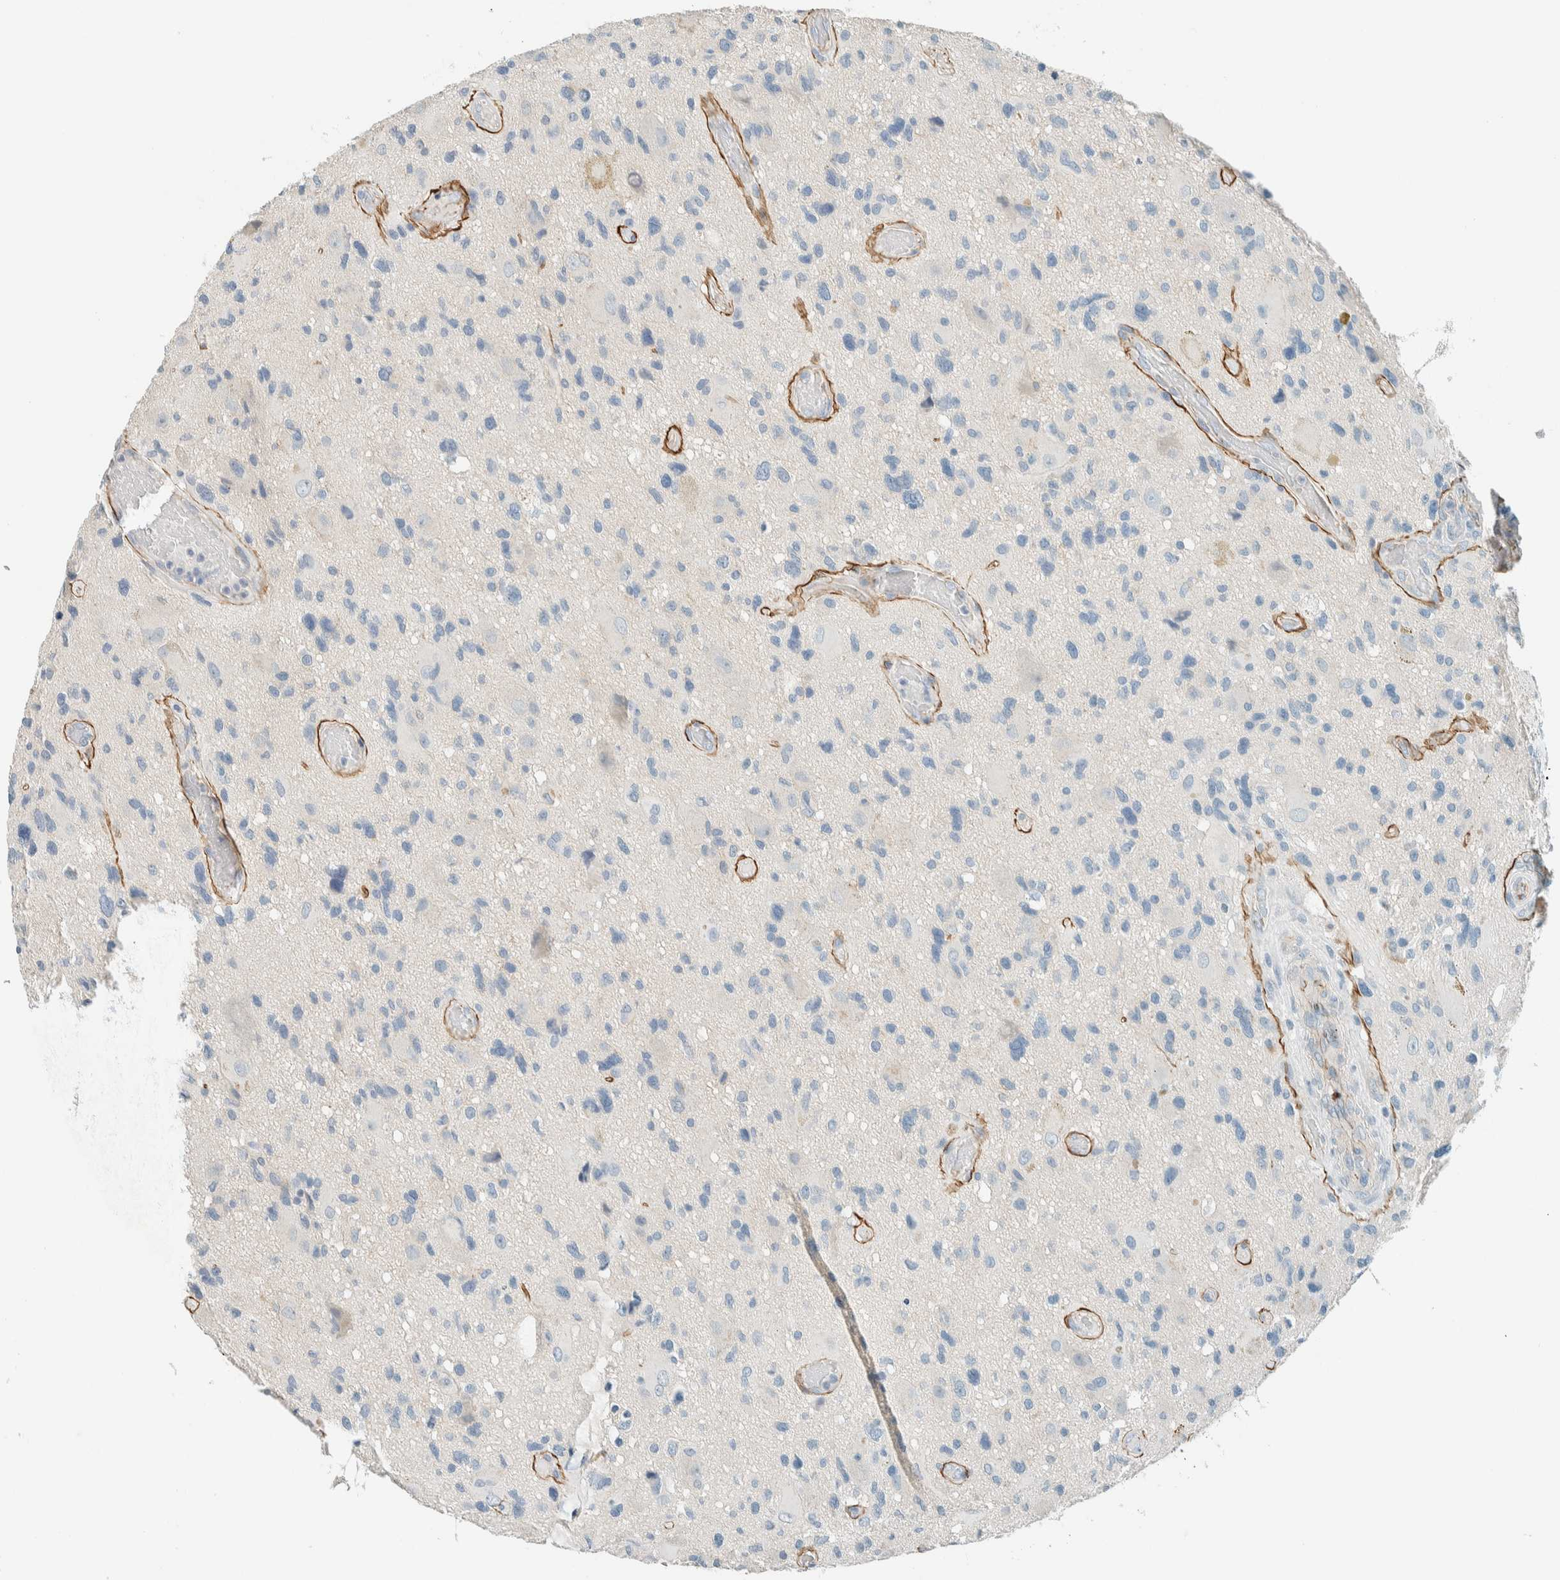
{"staining": {"intensity": "negative", "quantity": "none", "location": "none"}, "tissue": "glioma", "cell_type": "Tumor cells", "image_type": "cancer", "snomed": [{"axis": "morphology", "description": "Glioma, malignant, High grade"}, {"axis": "topography", "description": "Brain"}], "caption": "Glioma was stained to show a protein in brown. There is no significant positivity in tumor cells.", "gene": "SLFN12", "patient": {"sex": "male", "age": 33}}